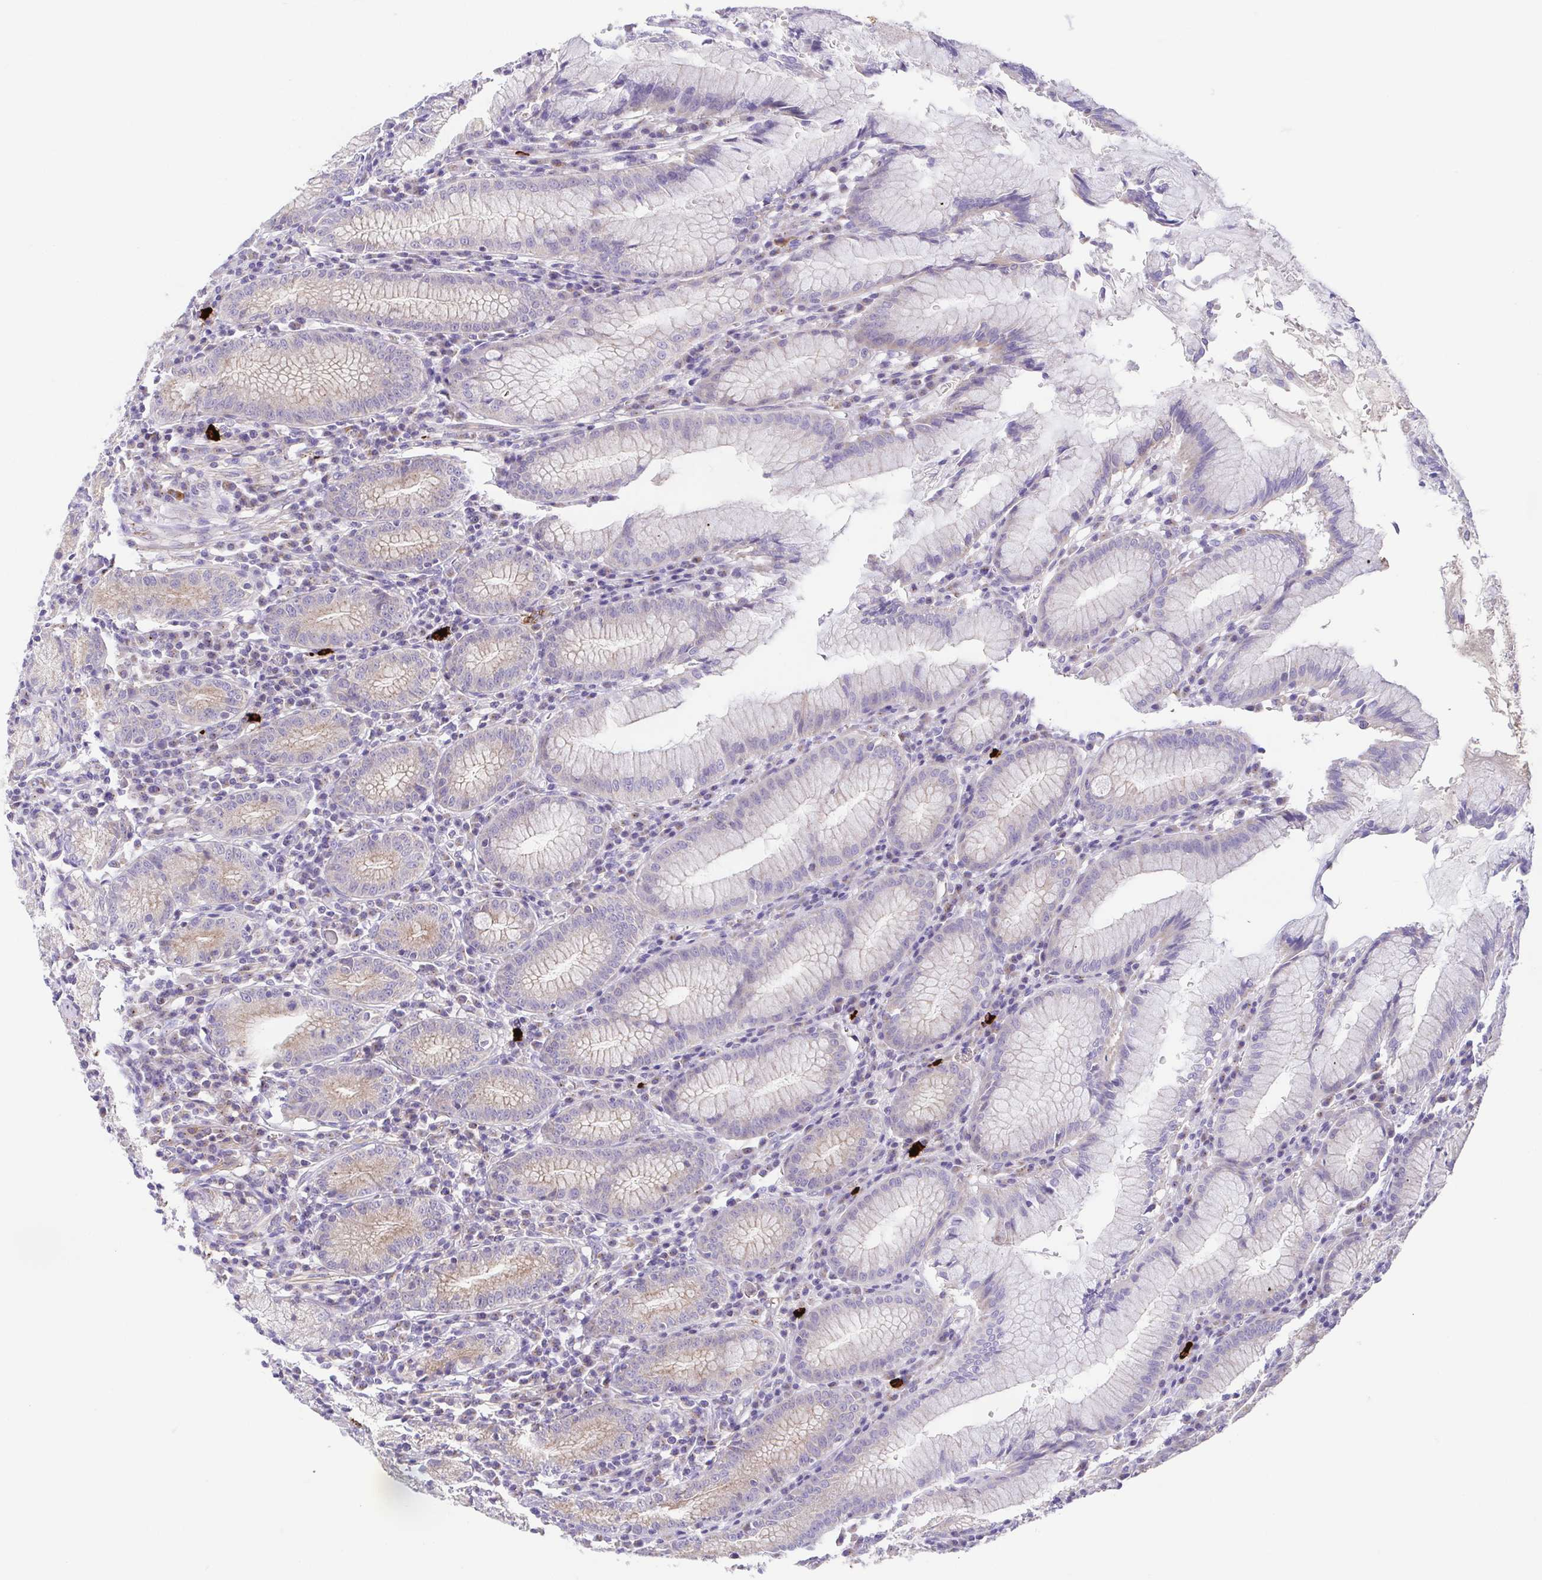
{"staining": {"intensity": "weak", "quantity": "25%-75%", "location": "cytoplasmic/membranous"}, "tissue": "stomach", "cell_type": "Glandular cells", "image_type": "normal", "snomed": [{"axis": "morphology", "description": "Normal tissue, NOS"}, {"axis": "topography", "description": "Stomach"}], "caption": "This micrograph shows immunohistochemistry (IHC) staining of normal human stomach, with low weak cytoplasmic/membranous expression in about 25%-75% of glandular cells.", "gene": "SLC13A1", "patient": {"sex": "male", "age": 55}}